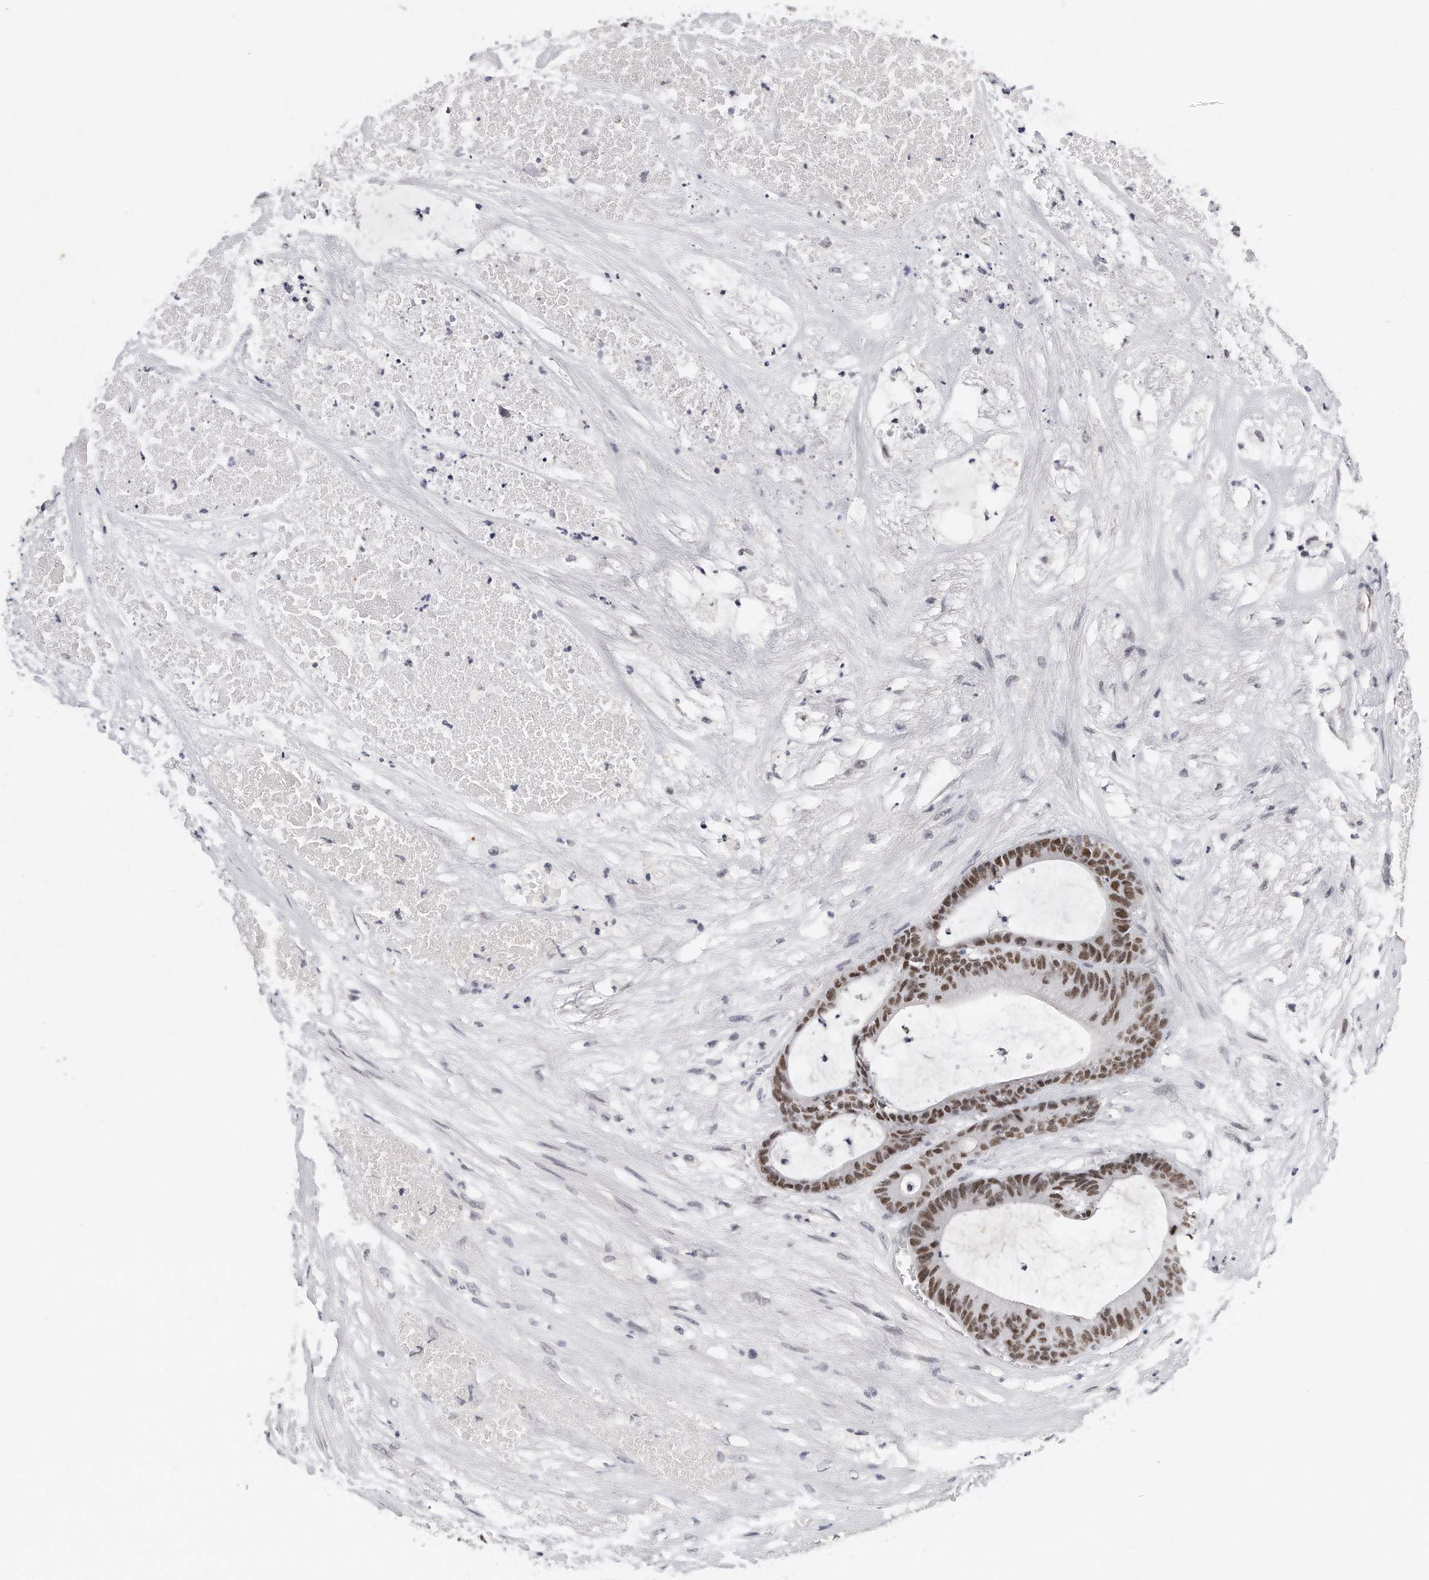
{"staining": {"intensity": "moderate", "quantity": ">75%", "location": "nuclear"}, "tissue": "colorectal cancer", "cell_type": "Tumor cells", "image_type": "cancer", "snomed": [{"axis": "morphology", "description": "Adenocarcinoma, NOS"}, {"axis": "topography", "description": "Colon"}], "caption": "High-power microscopy captured an immunohistochemistry image of colorectal cancer, revealing moderate nuclear staining in about >75% of tumor cells.", "gene": "CTBP2", "patient": {"sex": "female", "age": 84}}